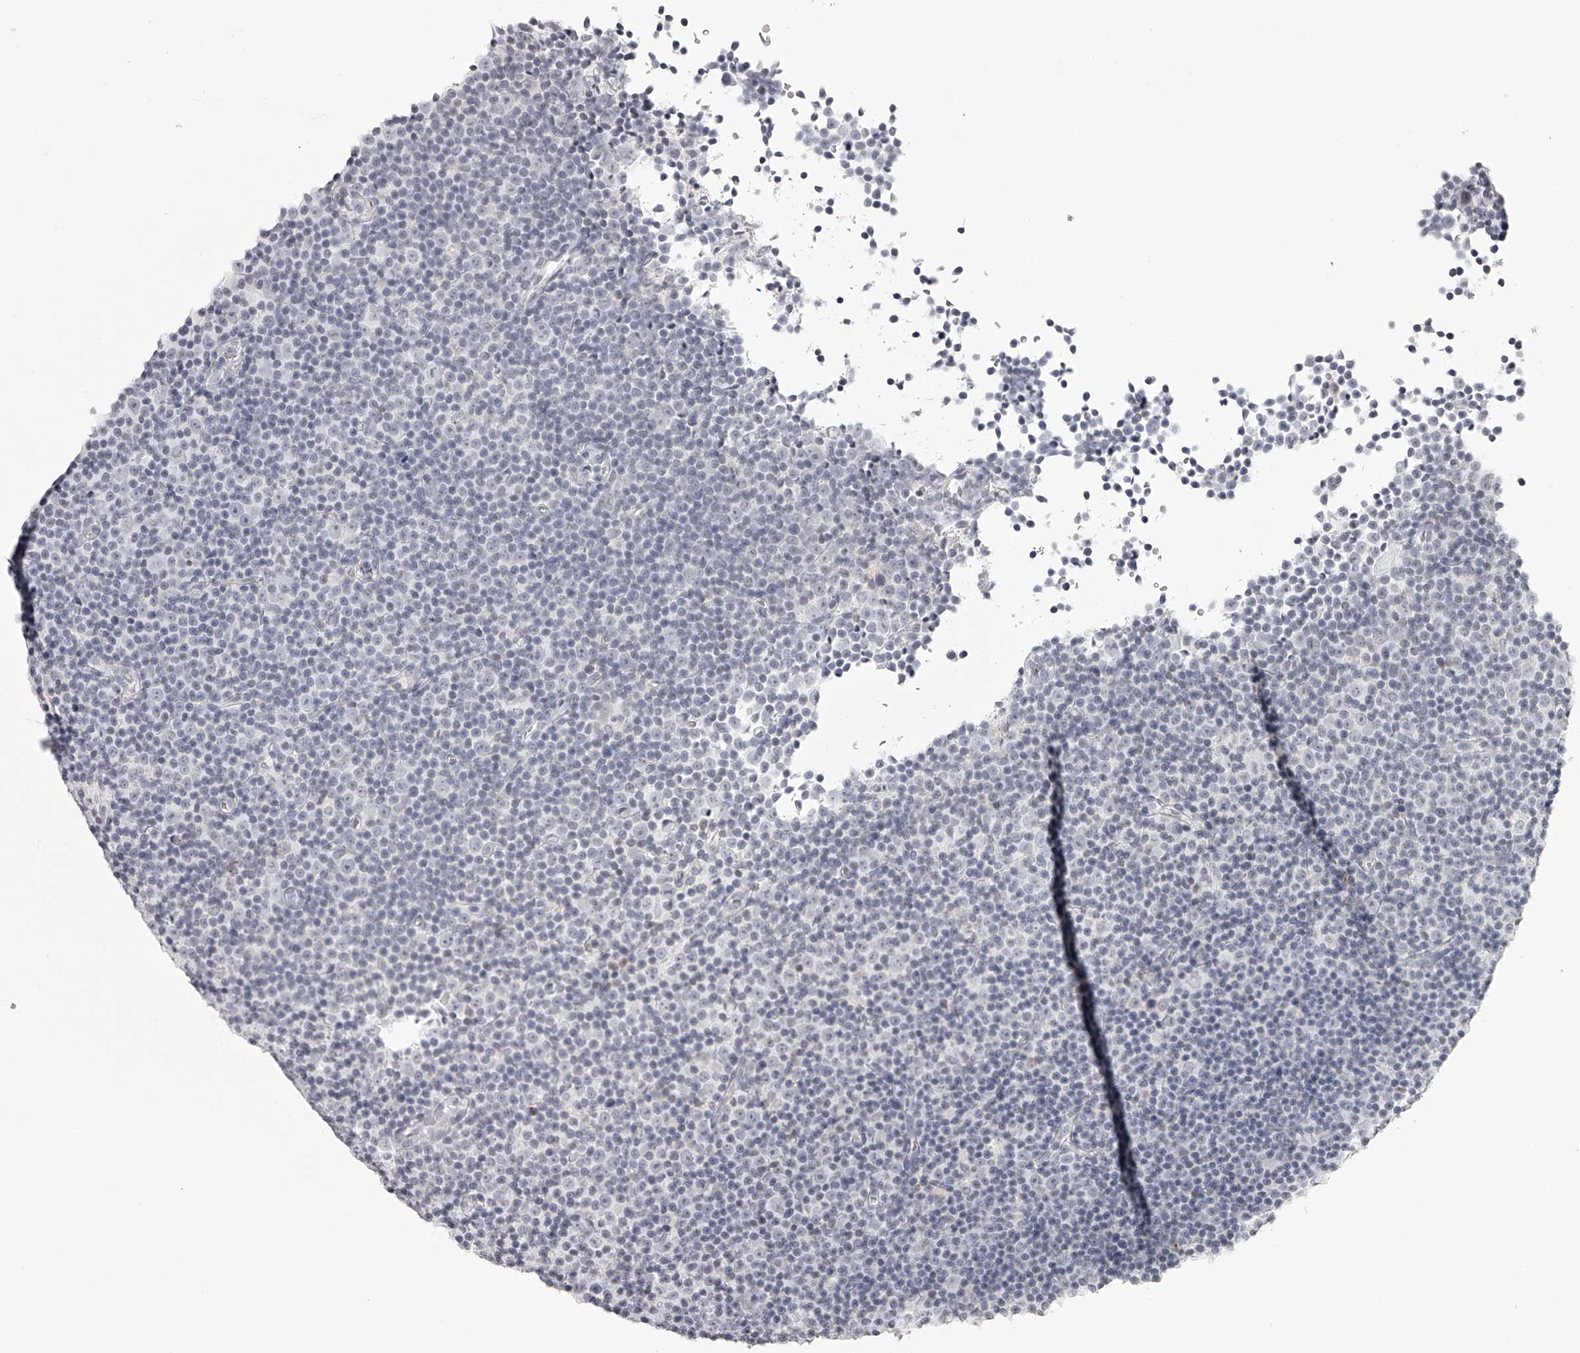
{"staining": {"intensity": "negative", "quantity": "none", "location": "none"}, "tissue": "lymphoma", "cell_type": "Tumor cells", "image_type": "cancer", "snomed": [{"axis": "morphology", "description": "Malignant lymphoma, non-Hodgkin's type, Low grade"}, {"axis": "topography", "description": "Lymph node"}], "caption": "Immunohistochemistry (IHC) photomicrograph of neoplastic tissue: low-grade malignant lymphoma, non-Hodgkin's type stained with DAB shows no significant protein staining in tumor cells.", "gene": "SEC11C", "patient": {"sex": "female", "age": 67}}